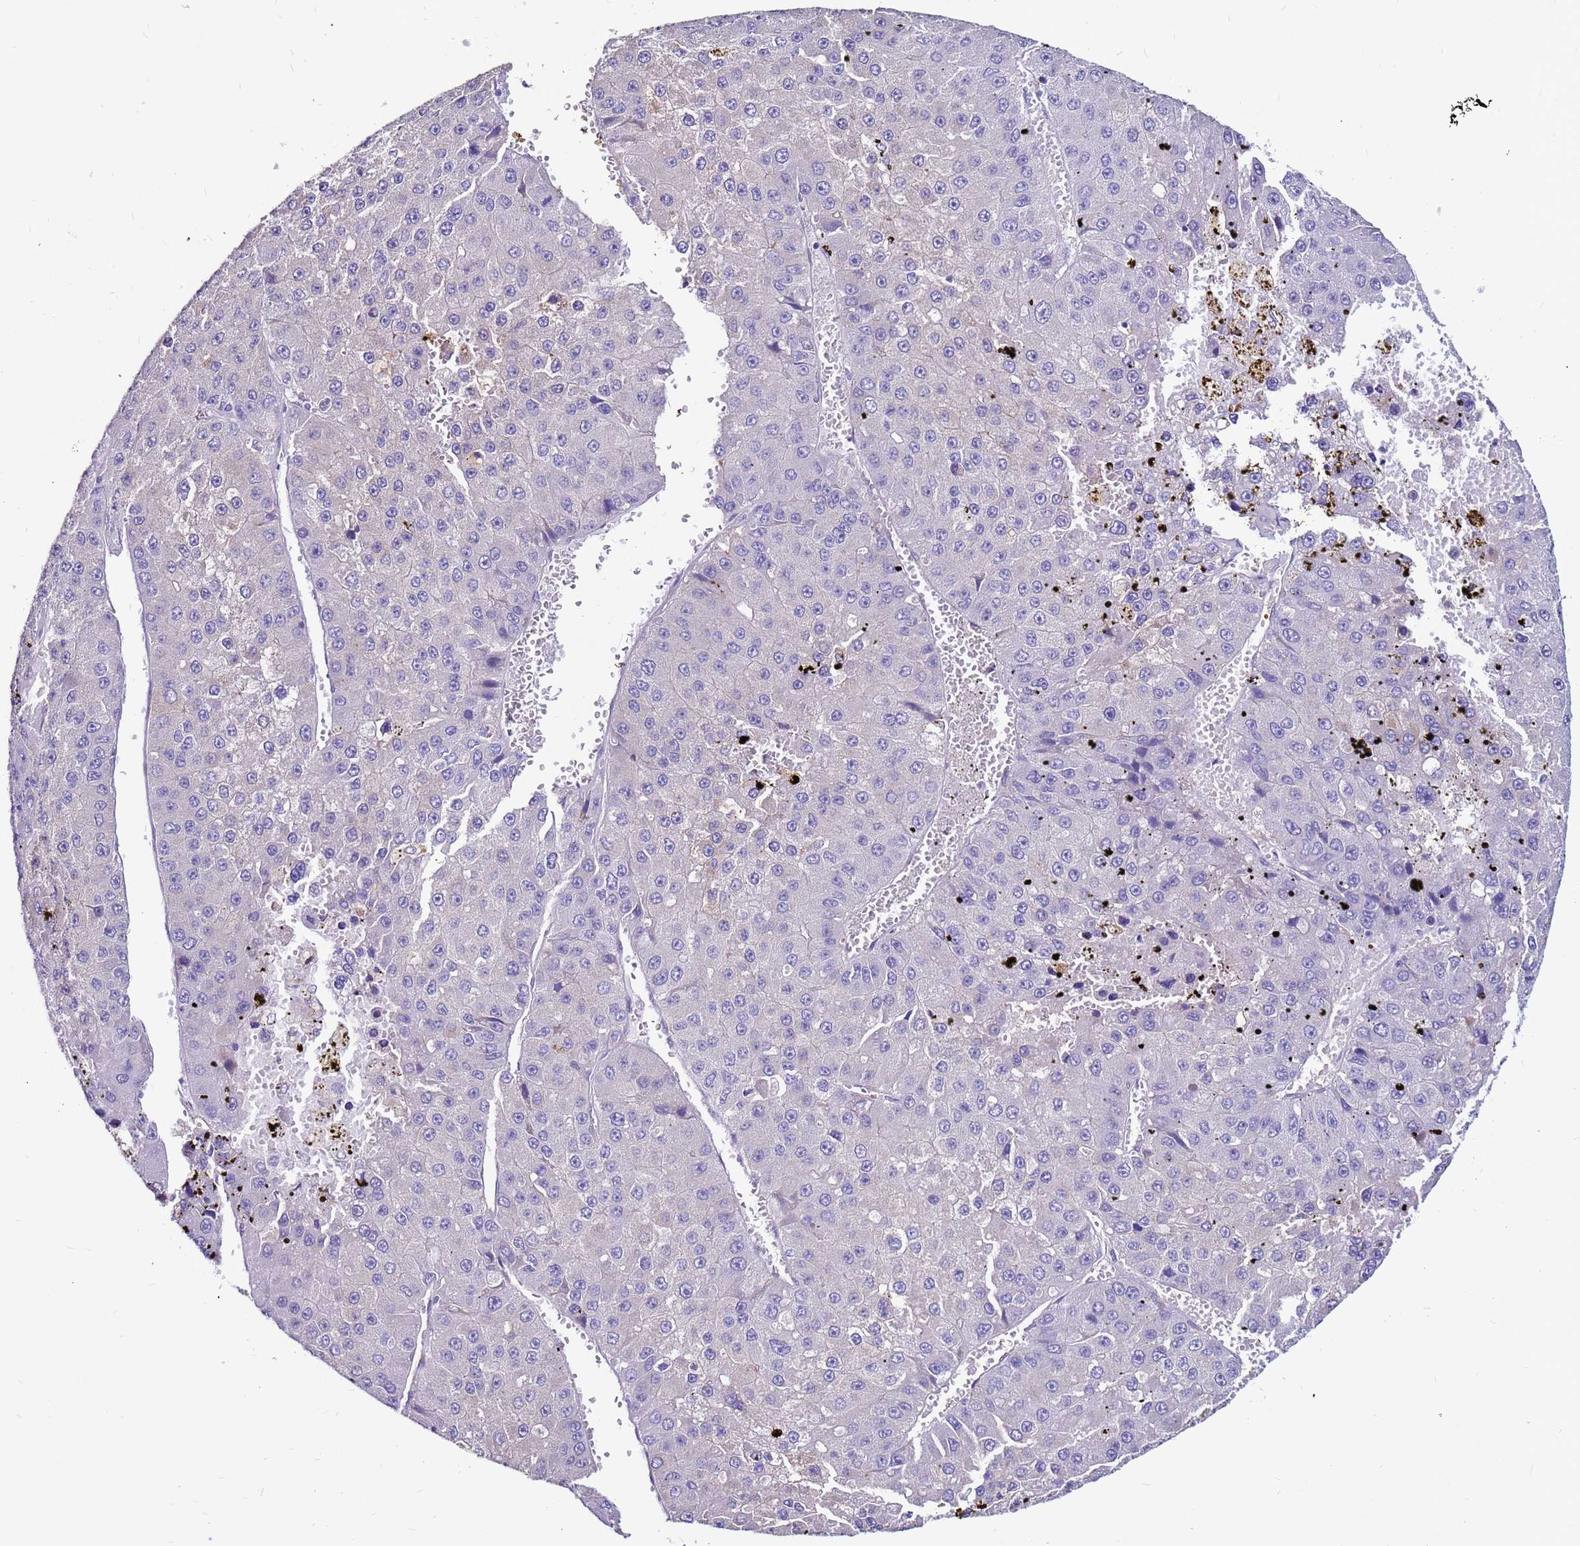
{"staining": {"intensity": "negative", "quantity": "none", "location": "none"}, "tissue": "liver cancer", "cell_type": "Tumor cells", "image_type": "cancer", "snomed": [{"axis": "morphology", "description": "Carcinoma, Hepatocellular, NOS"}, {"axis": "topography", "description": "Liver"}], "caption": "Immunohistochemistry histopathology image of human liver cancer (hepatocellular carcinoma) stained for a protein (brown), which displays no positivity in tumor cells. Brightfield microscopy of IHC stained with DAB (brown) and hematoxylin (blue), captured at high magnification.", "gene": "SLC44A3", "patient": {"sex": "female", "age": 73}}